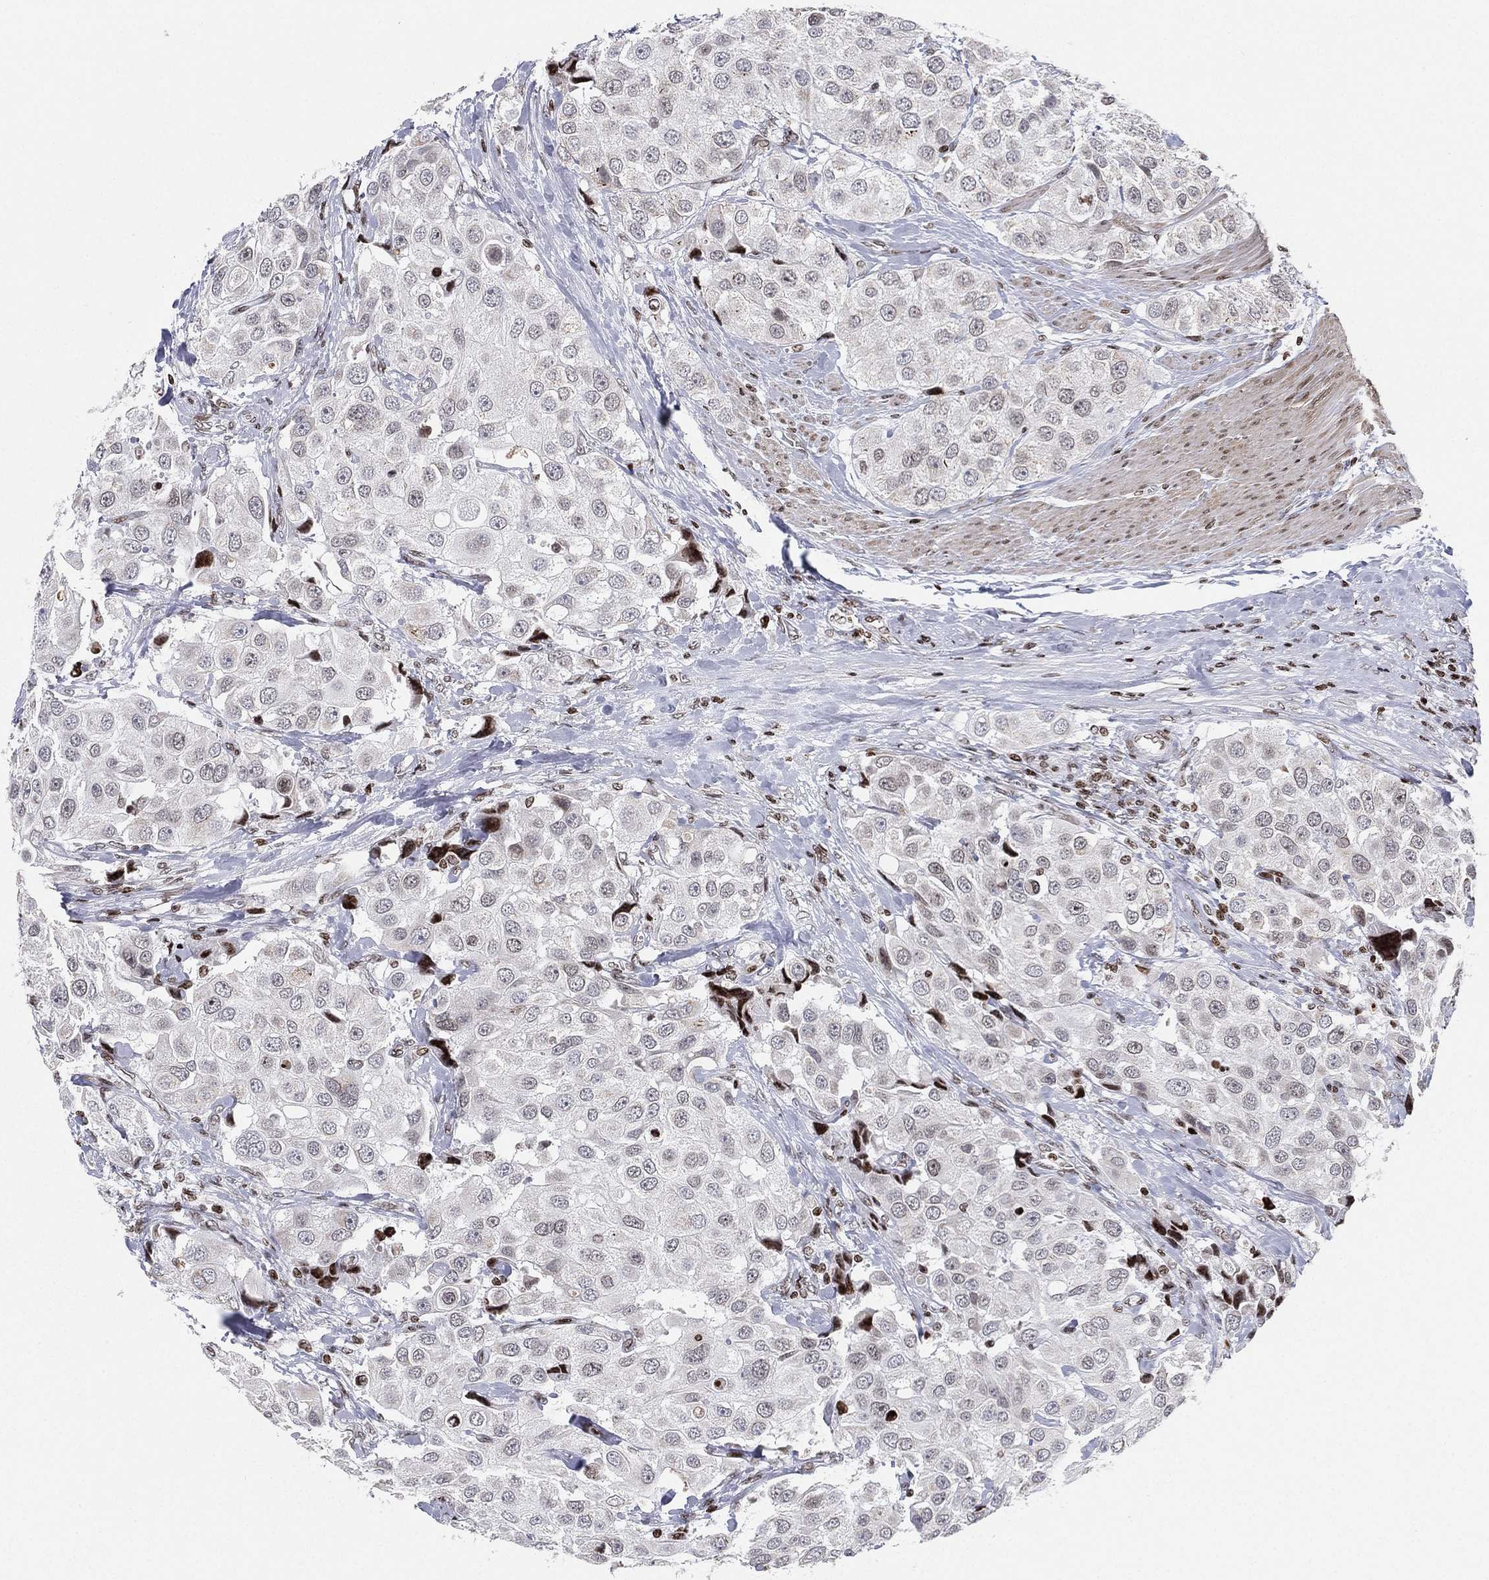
{"staining": {"intensity": "negative", "quantity": "none", "location": "none"}, "tissue": "urothelial cancer", "cell_type": "Tumor cells", "image_type": "cancer", "snomed": [{"axis": "morphology", "description": "Urothelial carcinoma, High grade"}, {"axis": "topography", "description": "Urinary bladder"}], "caption": "This is an immunohistochemistry (IHC) image of human urothelial cancer. There is no staining in tumor cells.", "gene": "MFSD14A", "patient": {"sex": "female", "age": 64}}